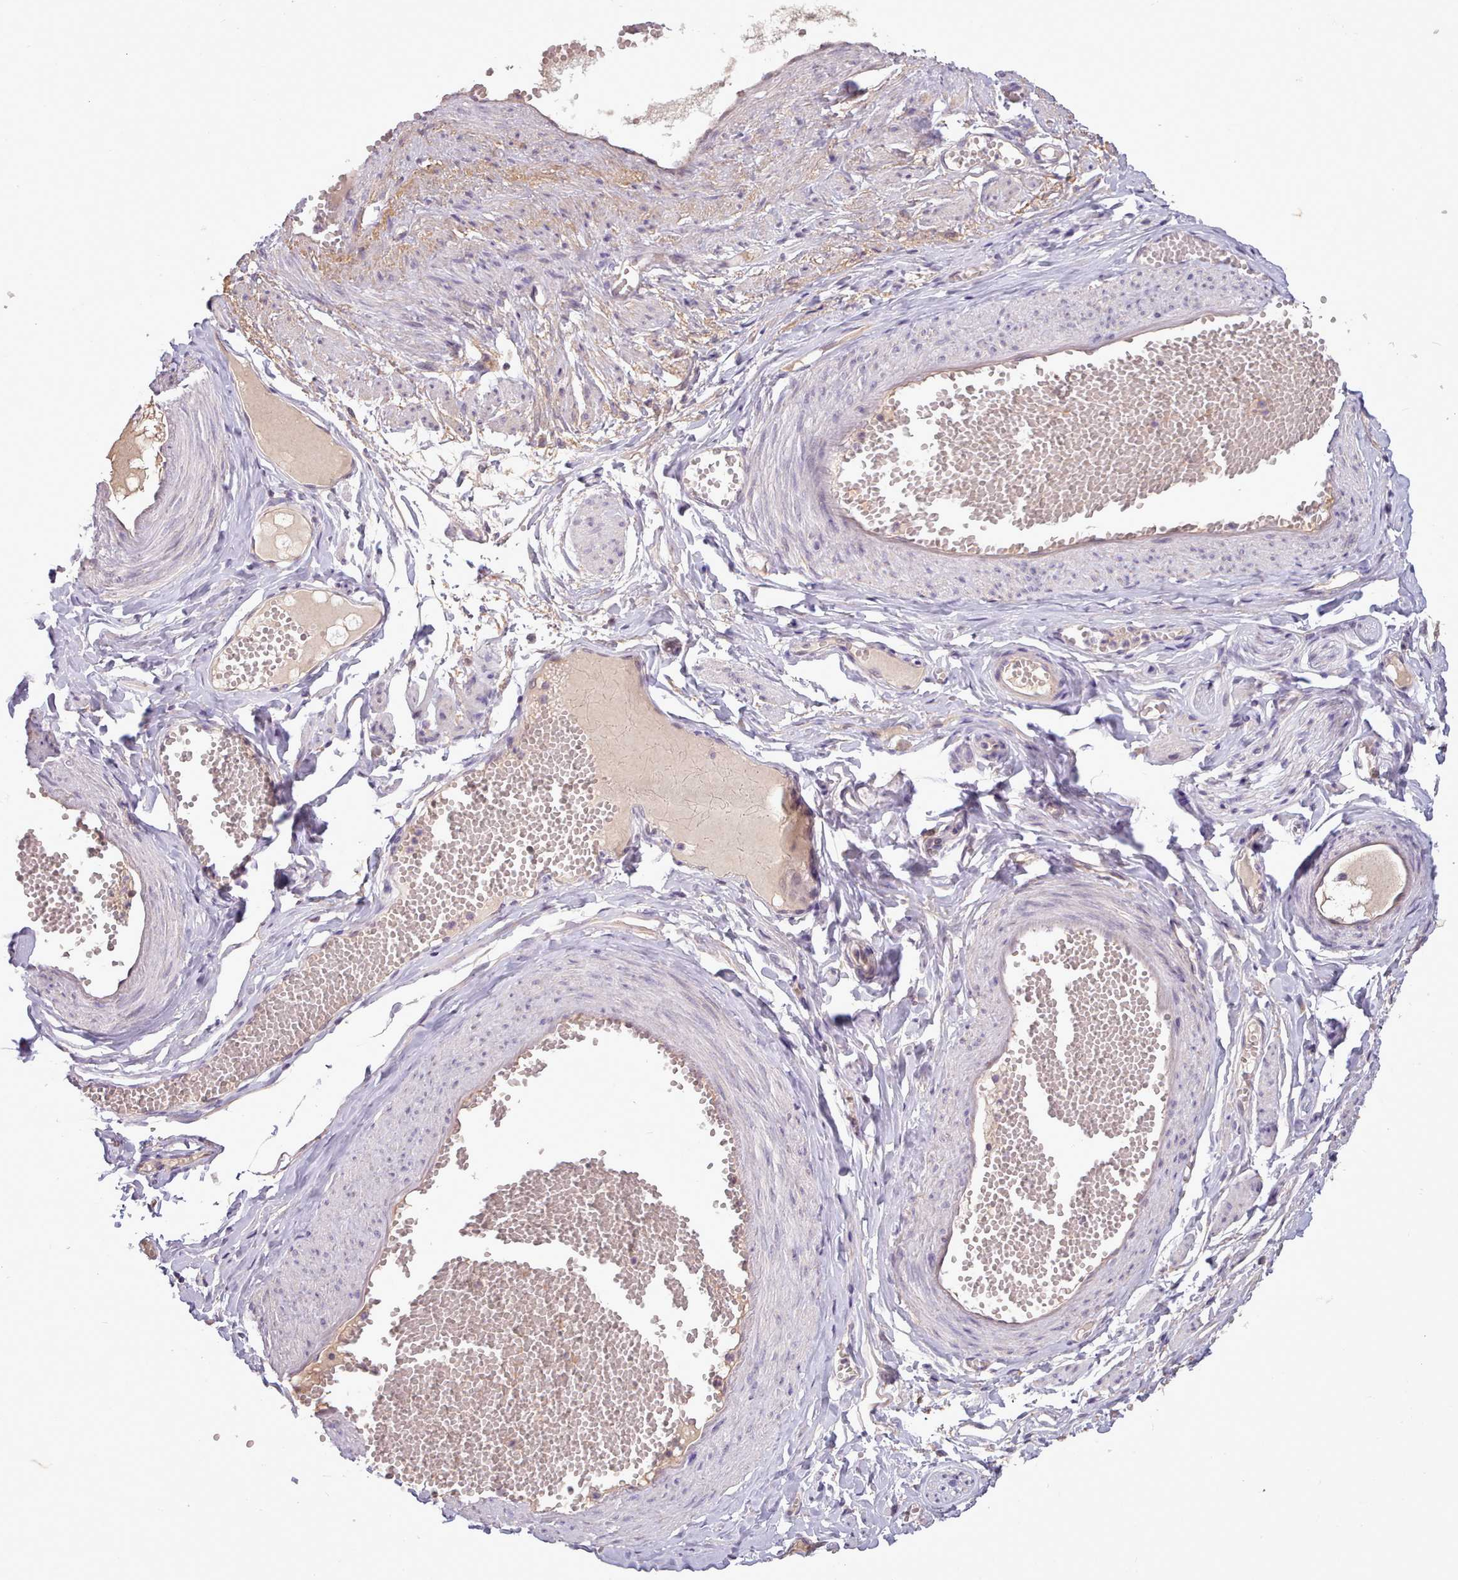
{"staining": {"intensity": "negative", "quantity": "none", "location": "none"}, "tissue": "adipose tissue", "cell_type": "Adipocytes", "image_type": "normal", "snomed": [{"axis": "morphology", "description": "Normal tissue, NOS"}, {"axis": "topography", "description": "Smooth muscle"}, {"axis": "topography", "description": "Peripheral nerve tissue"}], "caption": "Human adipose tissue stained for a protein using immunohistochemistry (IHC) displays no expression in adipocytes.", "gene": "NMRK1", "patient": {"sex": "female", "age": 39}}